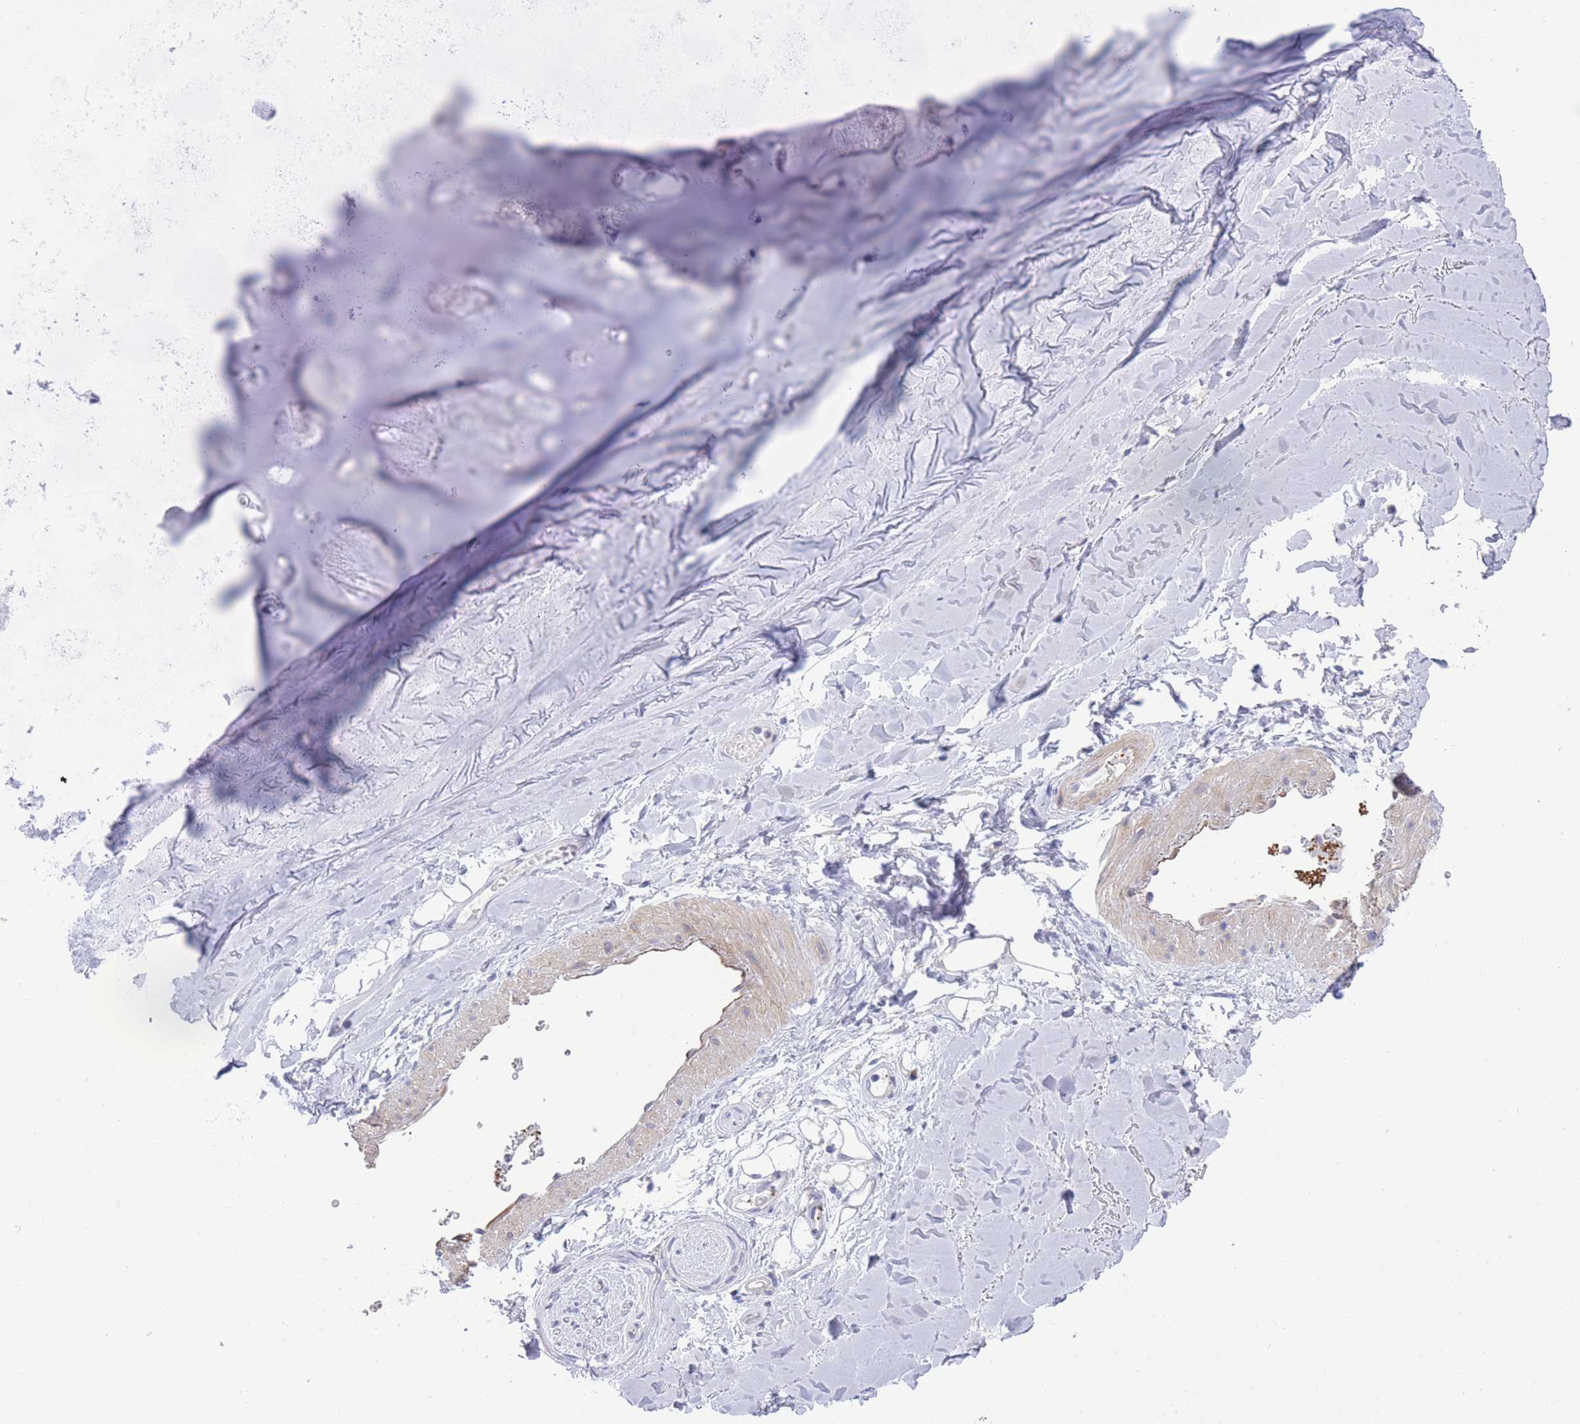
{"staining": {"intensity": "negative", "quantity": "none", "location": "none"}, "tissue": "adipose tissue", "cell_type": "Adipocytes", "image_type": "normal", "snomed": [{"axis": "morphology", "description": "Normal tissue, NOS"}, {"axis": "topography", "description": "Cartilage tissue"}], "caption": "Image shows no significant protein expression in adipocytes of unremarkable adipose tissue.", "gene": "ENSG00000289258", "patient": {"sex": "male", "age": 80}}